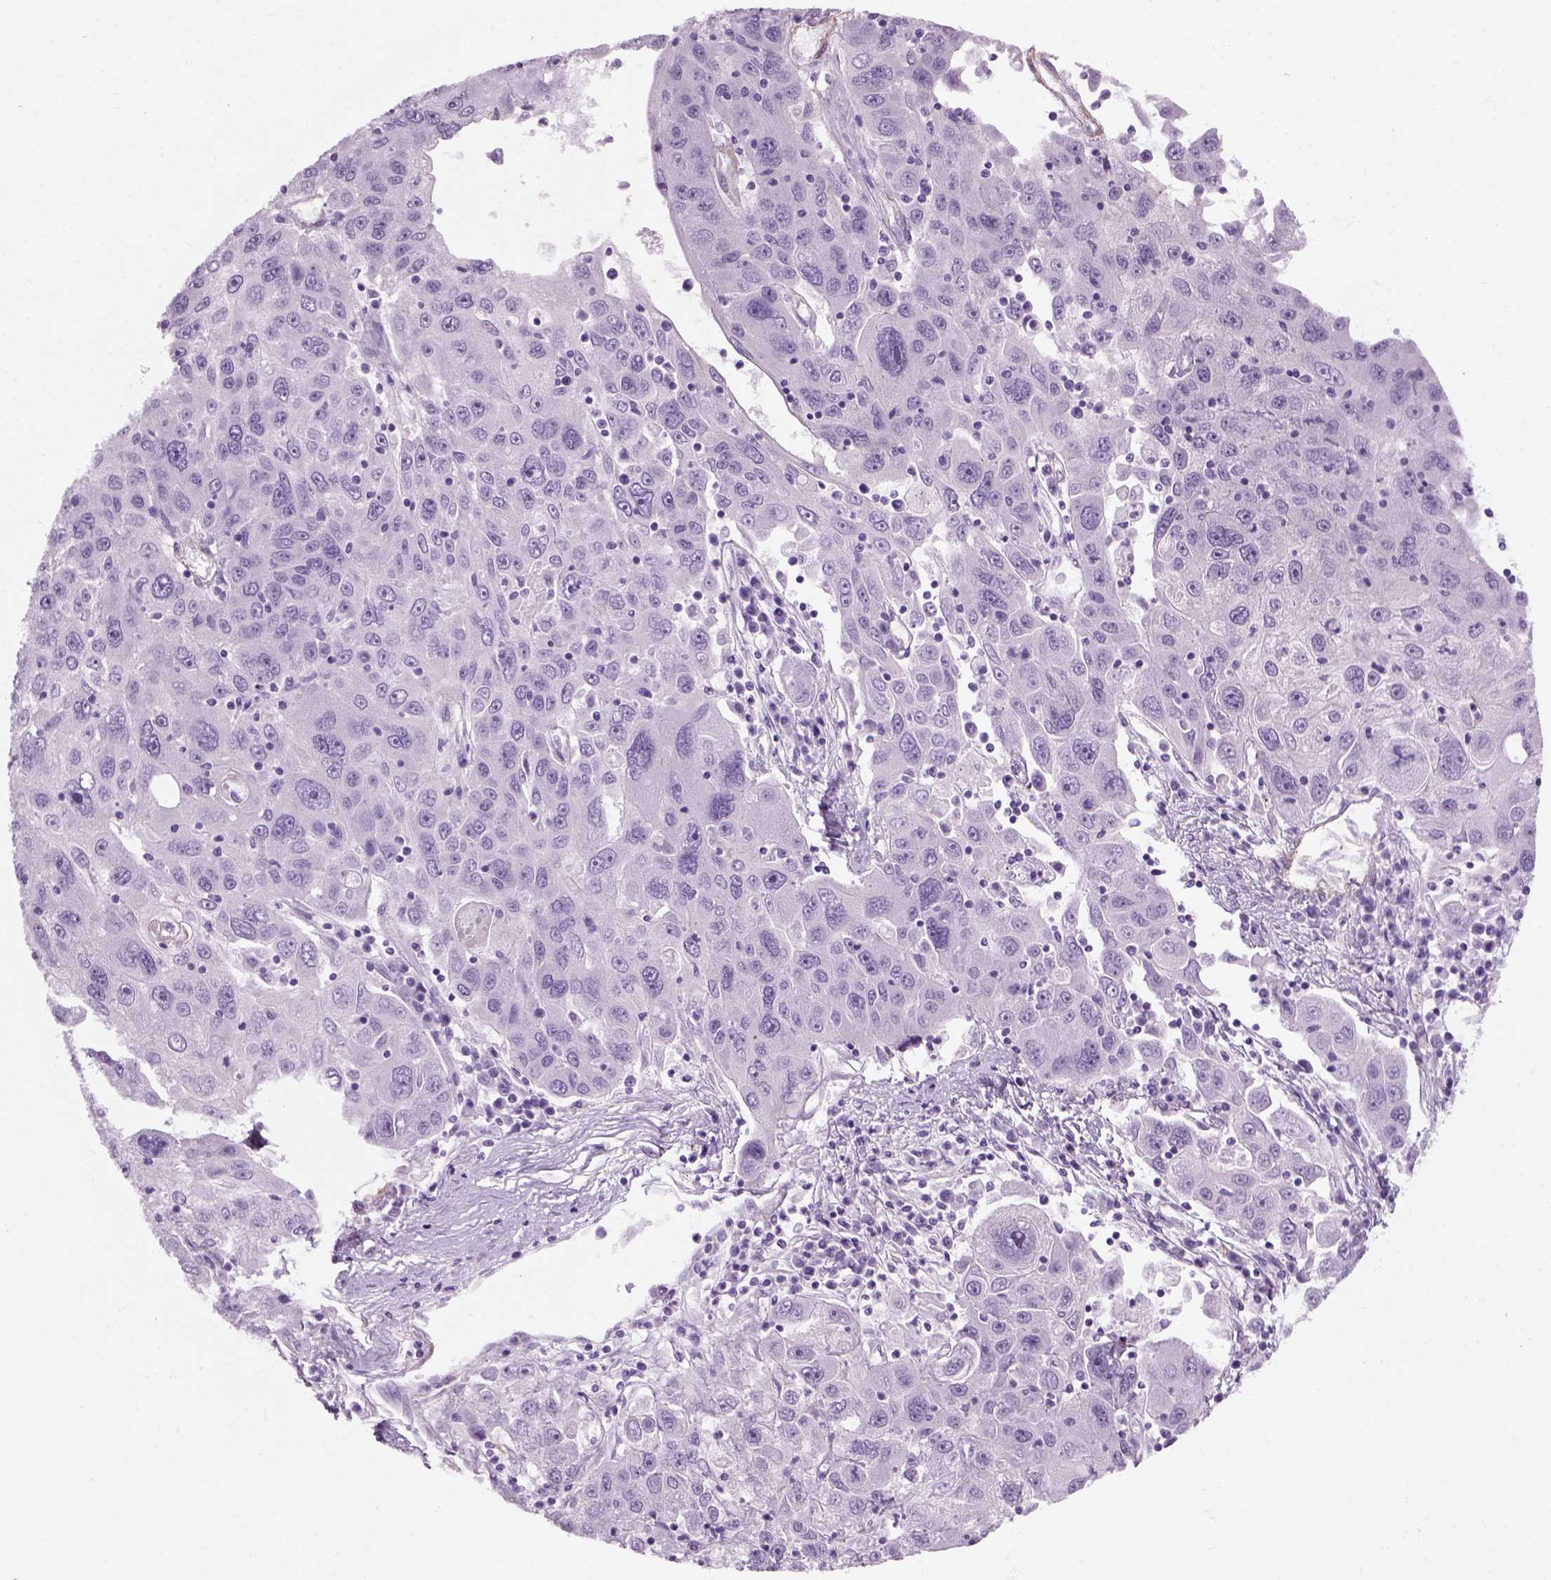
{"staining": {"intensity": "negative", "quantity": "none", "location": "none"}, "tissue": "stomach cancer", "cell_type": "Tumor cells", "image_type": "cancer", "snomed": [{"axis": "morphology", "description": "Adenocarcinoma, NOS"}, {"axis": "topography", "description": "Stomach"}], "caption": "Immunohistochemistry (IHC) of human stomach adenocarcinoma shows no expression in tumor cells.", "gene": "FAM161A", "patient": {"sex": "male", "age": 56}}